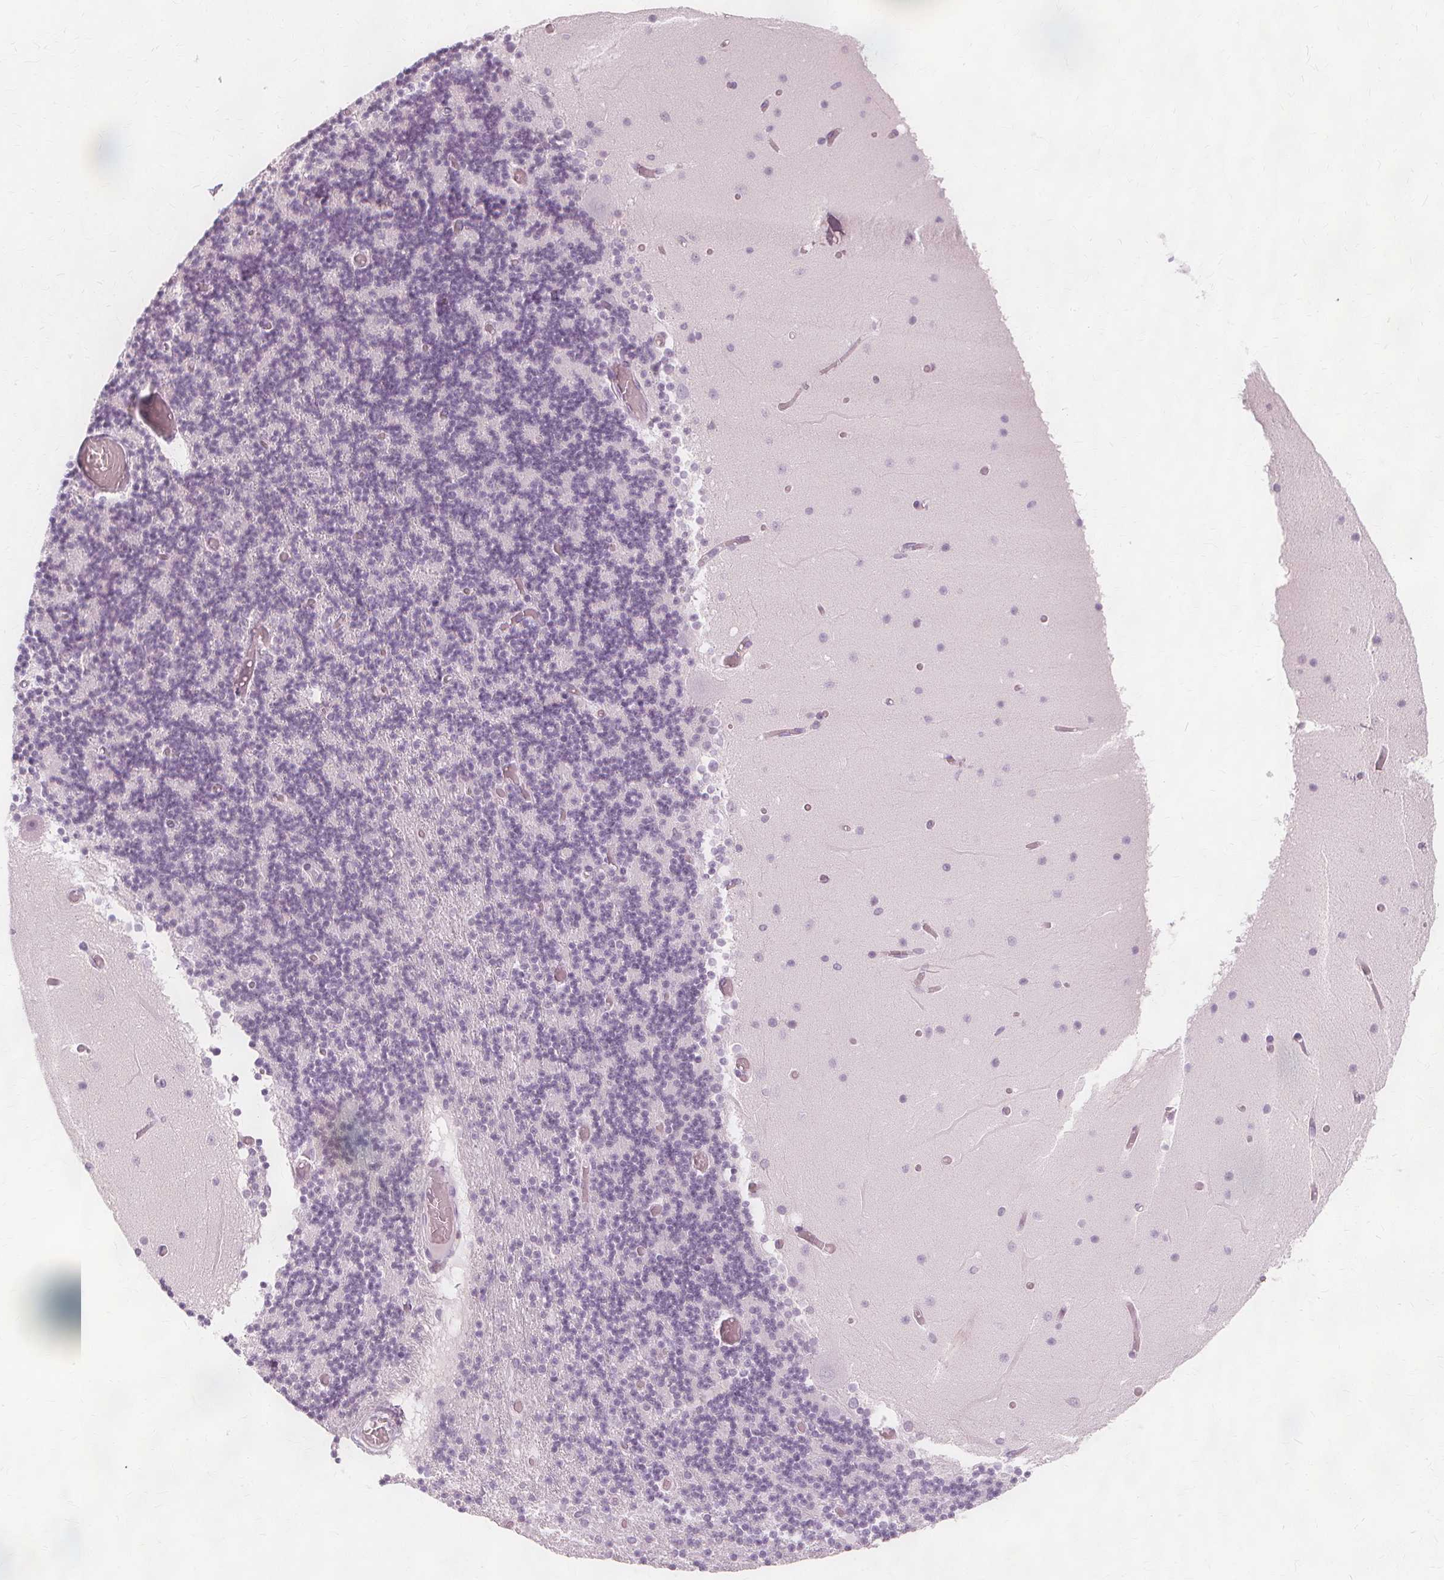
{"staining": {"intensity": "negative", "quantity": "none", "location": "none"}, "tissue": "cerebellum", "cell_type": "Cells in granular layer", "image_type": "normal", "snomed": [{"axis": "morphology", "description": "Normal tissue, NOS"}, {"axis": "topography", "description": "Cerebellum"}], "caption": "A high-resolution micrograph shows immunohistochemistry (IHC) staining of normal cerebellum, which exhibits no significant staining in cells in granular layer.", "gene": "TFF1", "patient": {"sex": "female", "age": 28}}